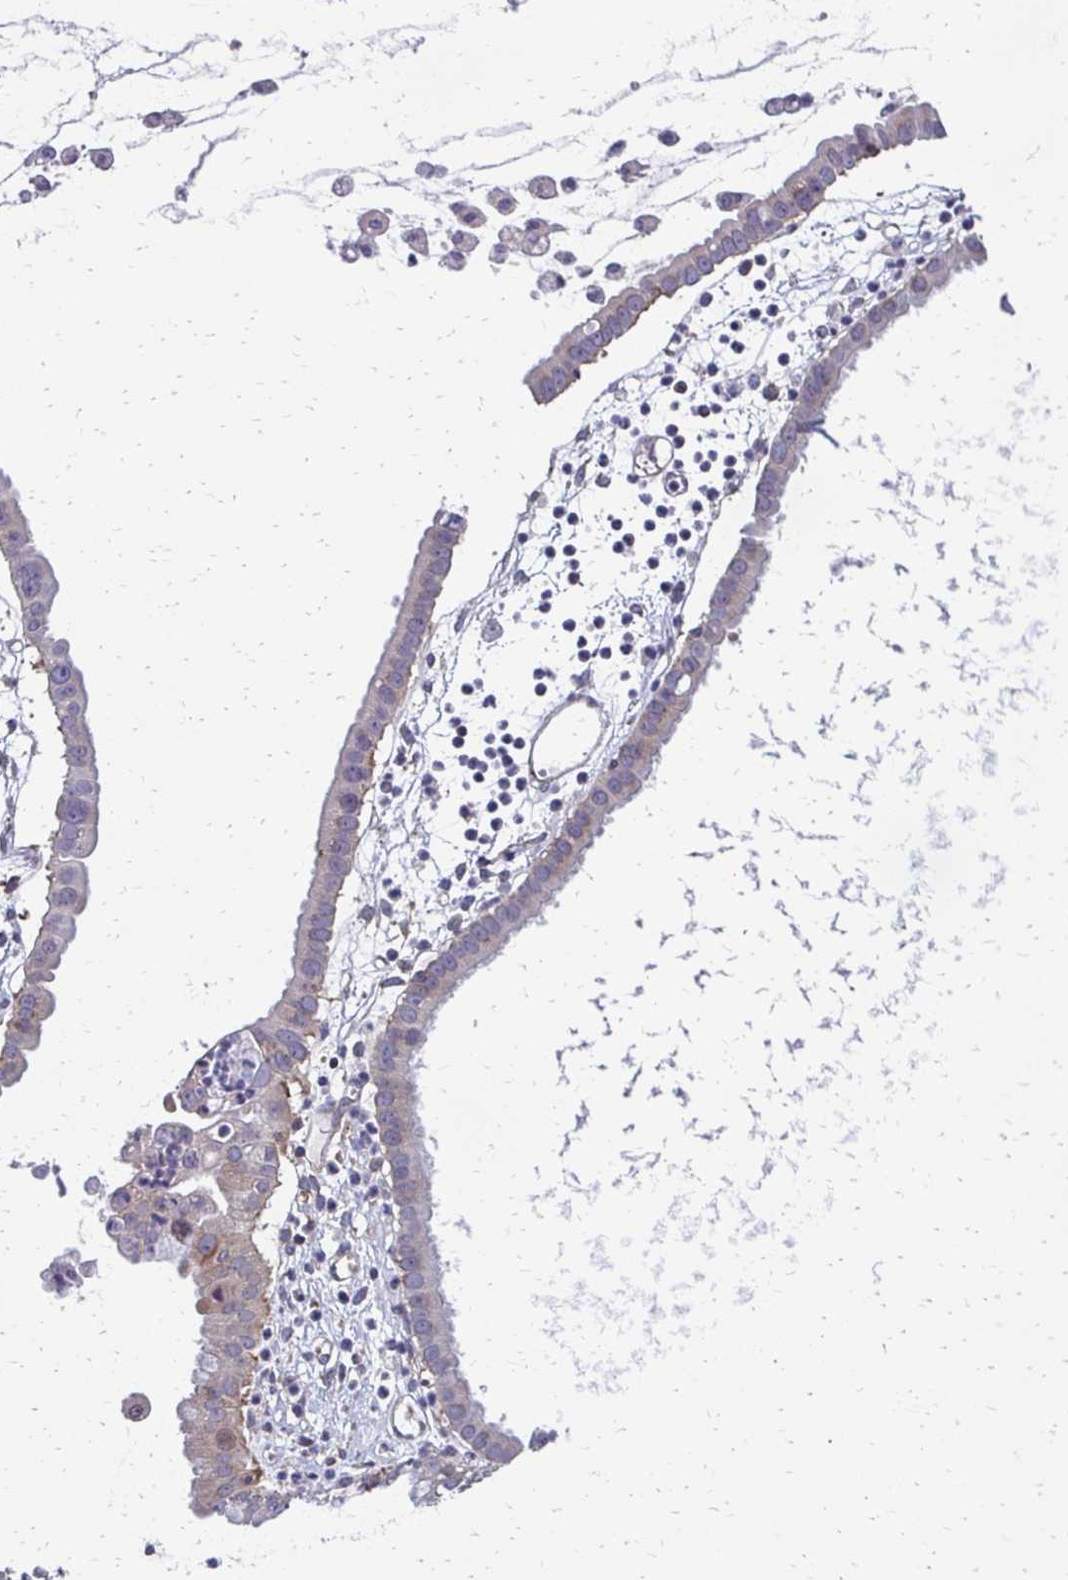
{"staining": {"intensity": "negative", "quantity": "none", "location": "none"}, "tissue": "ovarian cancer", "cell_type": "Tumor cells", "image_type": "cancer", "snomed": [{"axis": "morphology", "description": "Cystadenocarcinoma, mucinous, NOS"}, {"axis": "topography", "description": "Ovary"}], "caption": "There is no significant staining in tumor cells of ovarian mucinous cystadenocarcinoma.", "gene": "CBX7", "patient": {"sex": "female", "age": 61}}